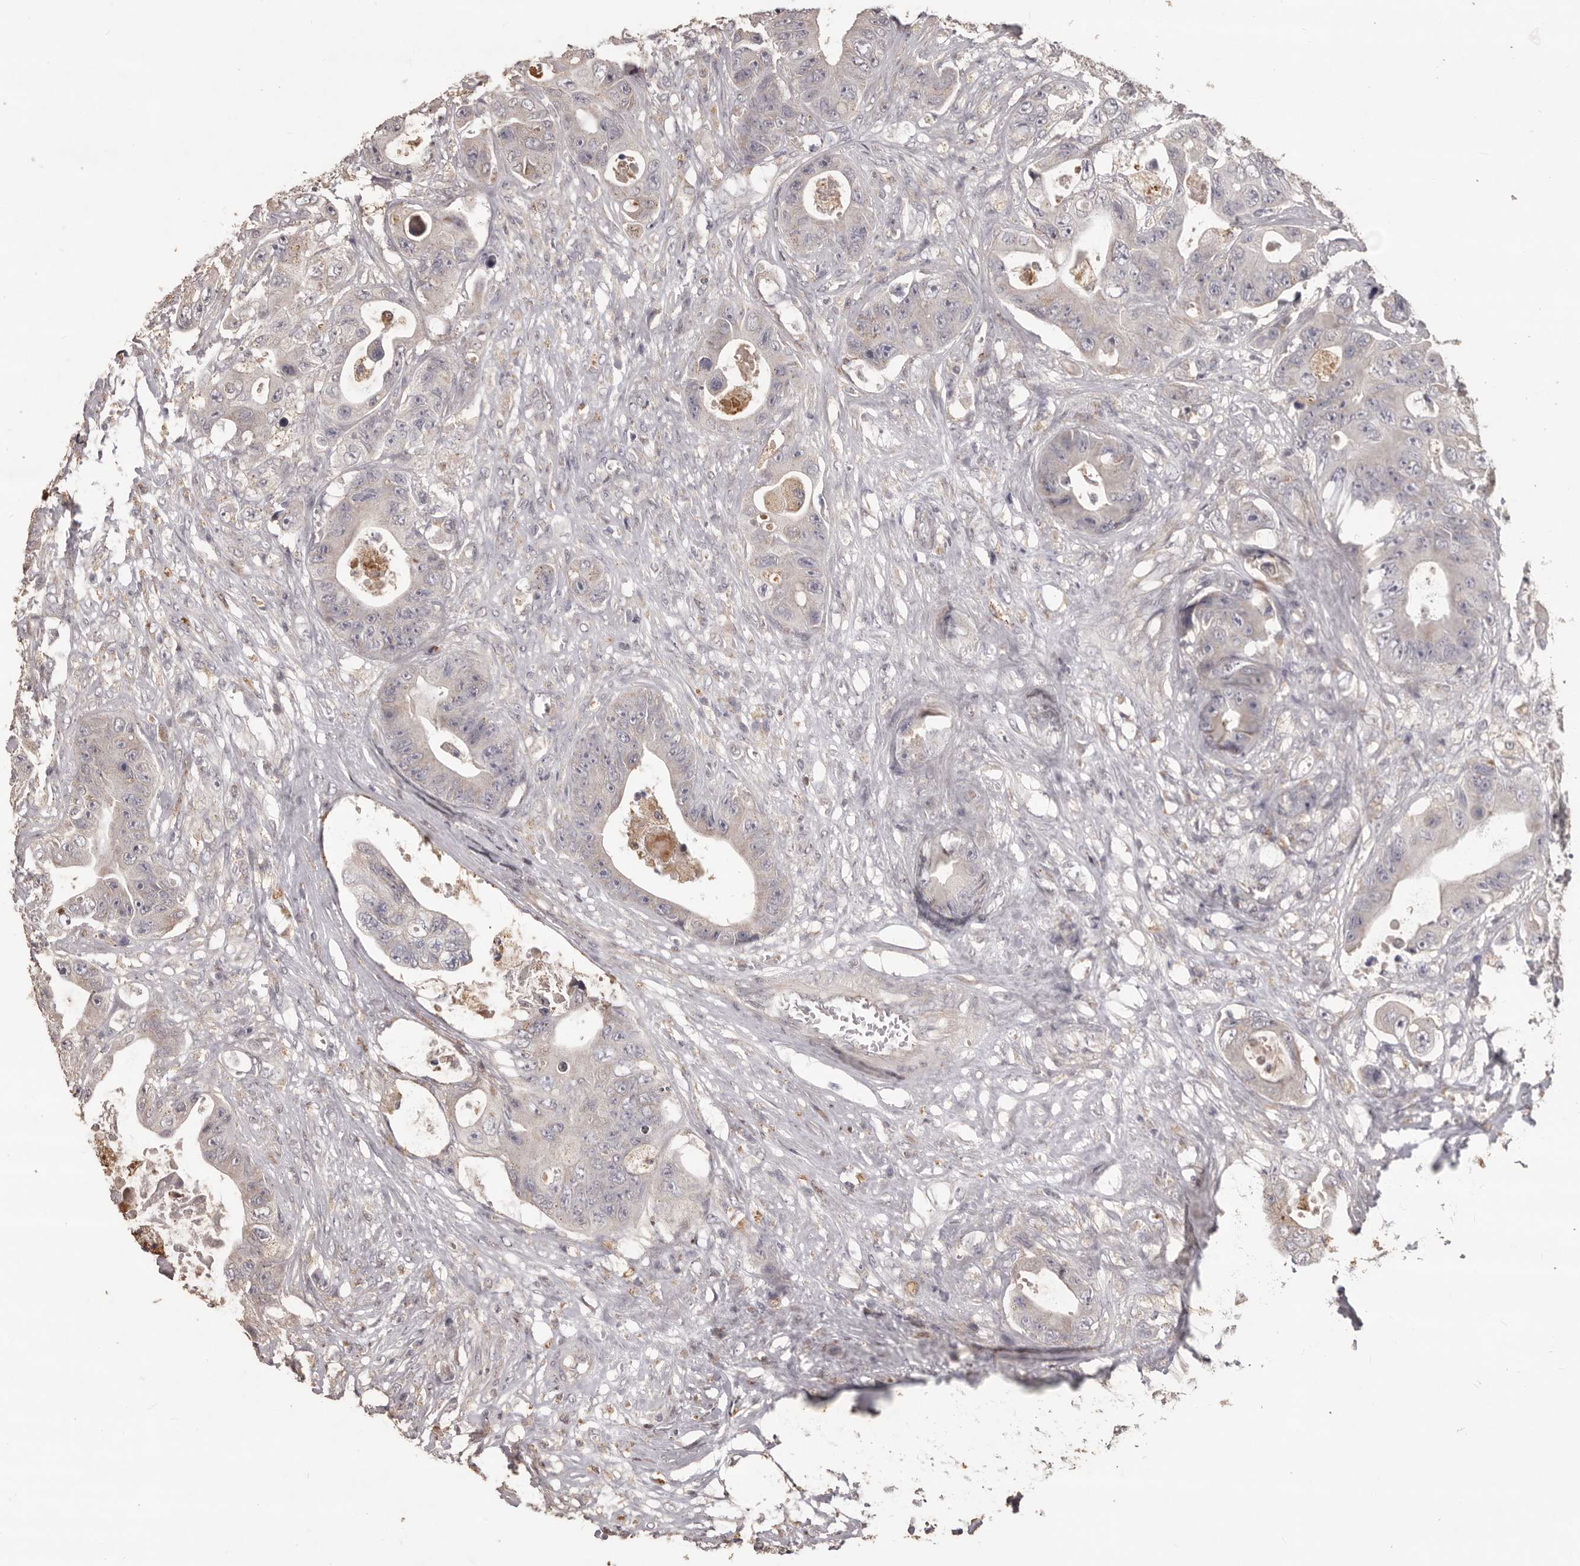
{"staining": {"intensity": "negative", "quantity": "none", "location": "none"}, "tissue": "colorectal cancer", "cell_type": "Tumor cells", "image_type": "cancer", "snomed": [{"axis": "morphology", "description": "Adenocarcinoma, NOS"}, {"axis": "topography", "description": "Colon"}], "caption": "Immunohistochemistry image of colorectal adenocarcinoma stained for a protein (brown), which shows no expression in tumor cells.", "gene": "PRSS27", "patient": {"sex": "female", "age": 46}}